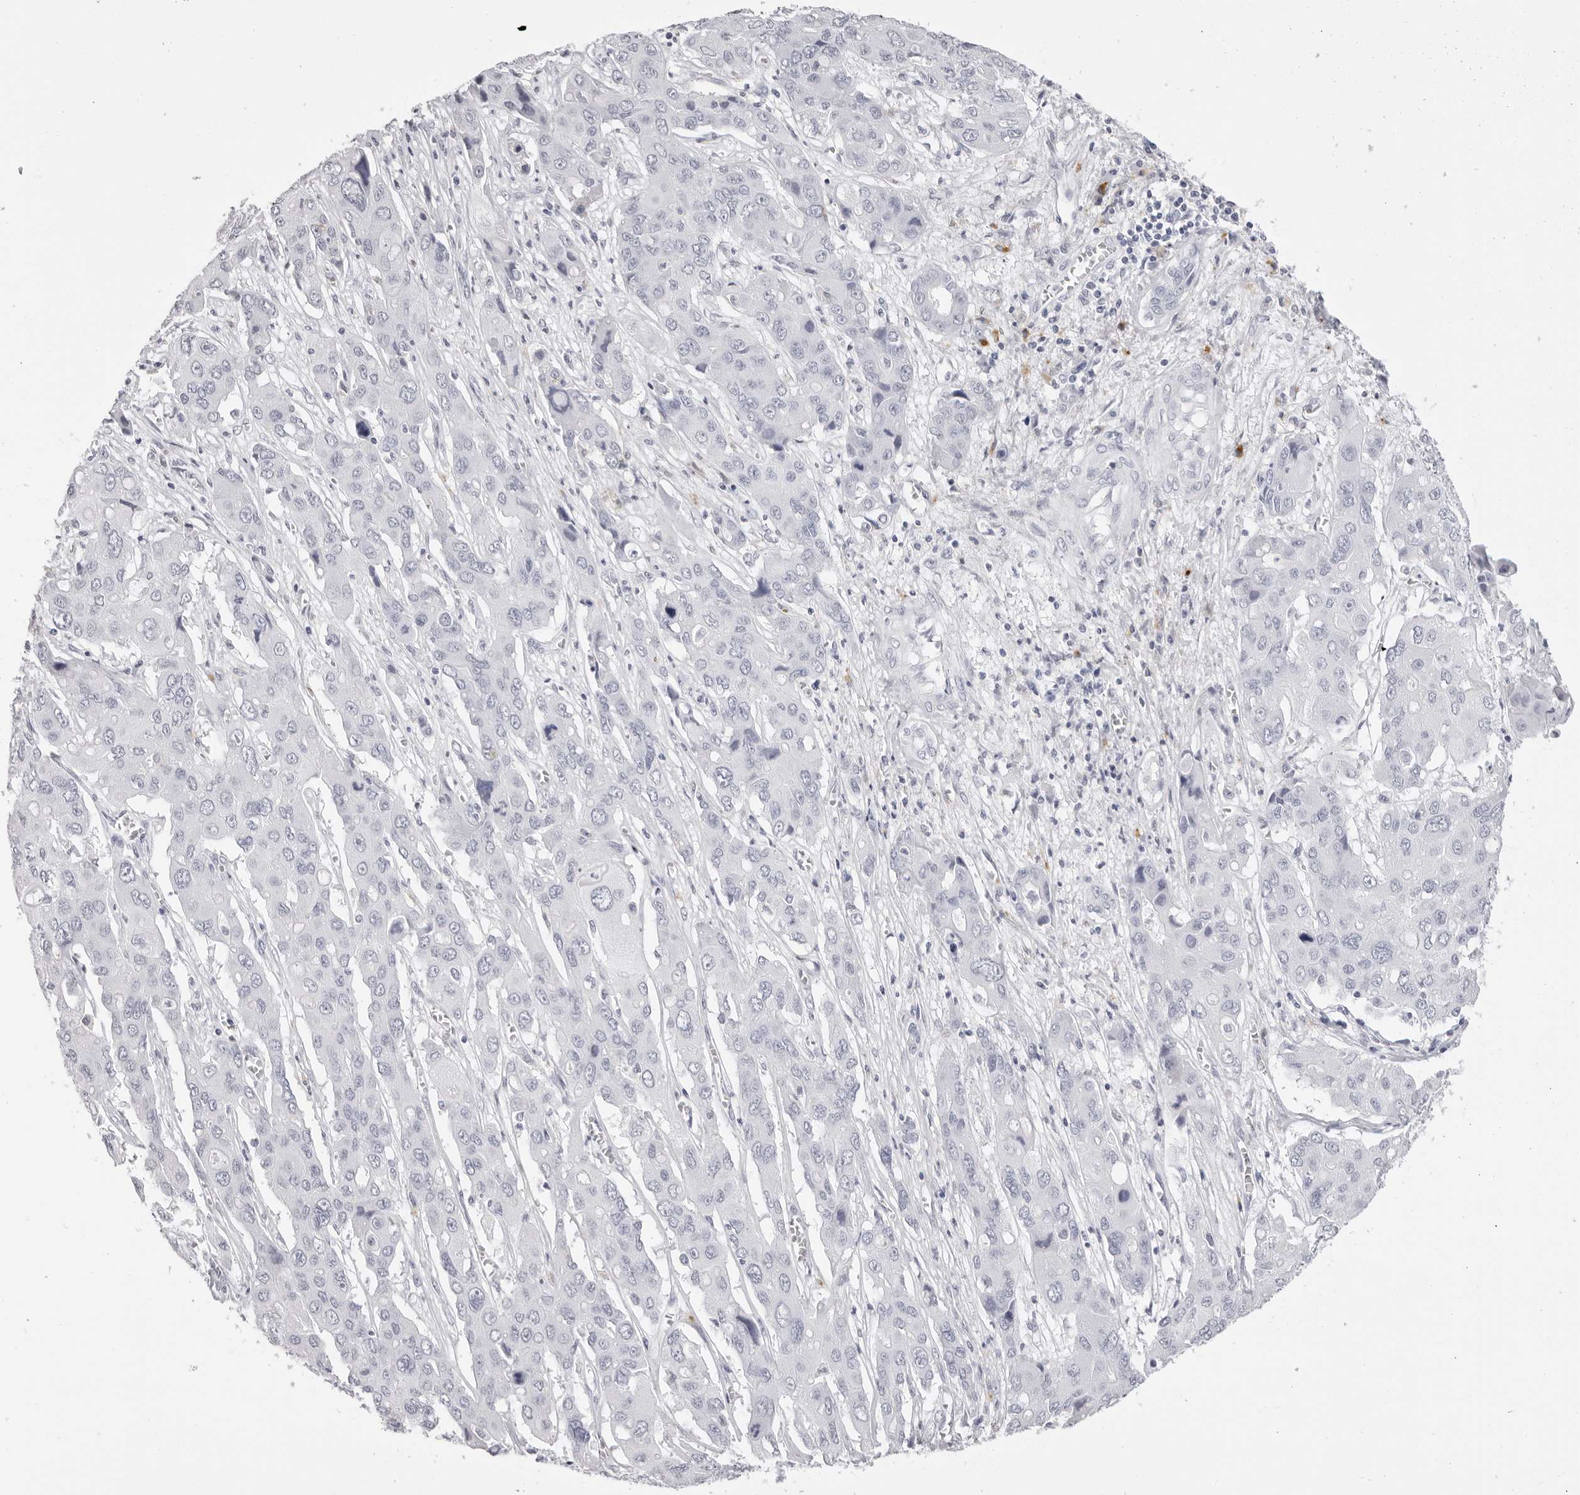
{"staining": {"intensity": "negative", "quantity": "none", "location": "none"}, "tissue": "liver cancer", "cell_type": "Tumor cells", "image_type": "cancer", "snomed": [{"axis": "morphology", "description": "Cholangiocarcinoma"}, {"axis": "topography", "description": "Liver"}], "caption": "Immunohistochemistry (IHC) of human liver cholangiocarcinoma displays no staining in tumor cells.", "gene": "RHO", "patient": {"sex": "male", "age": 67}}